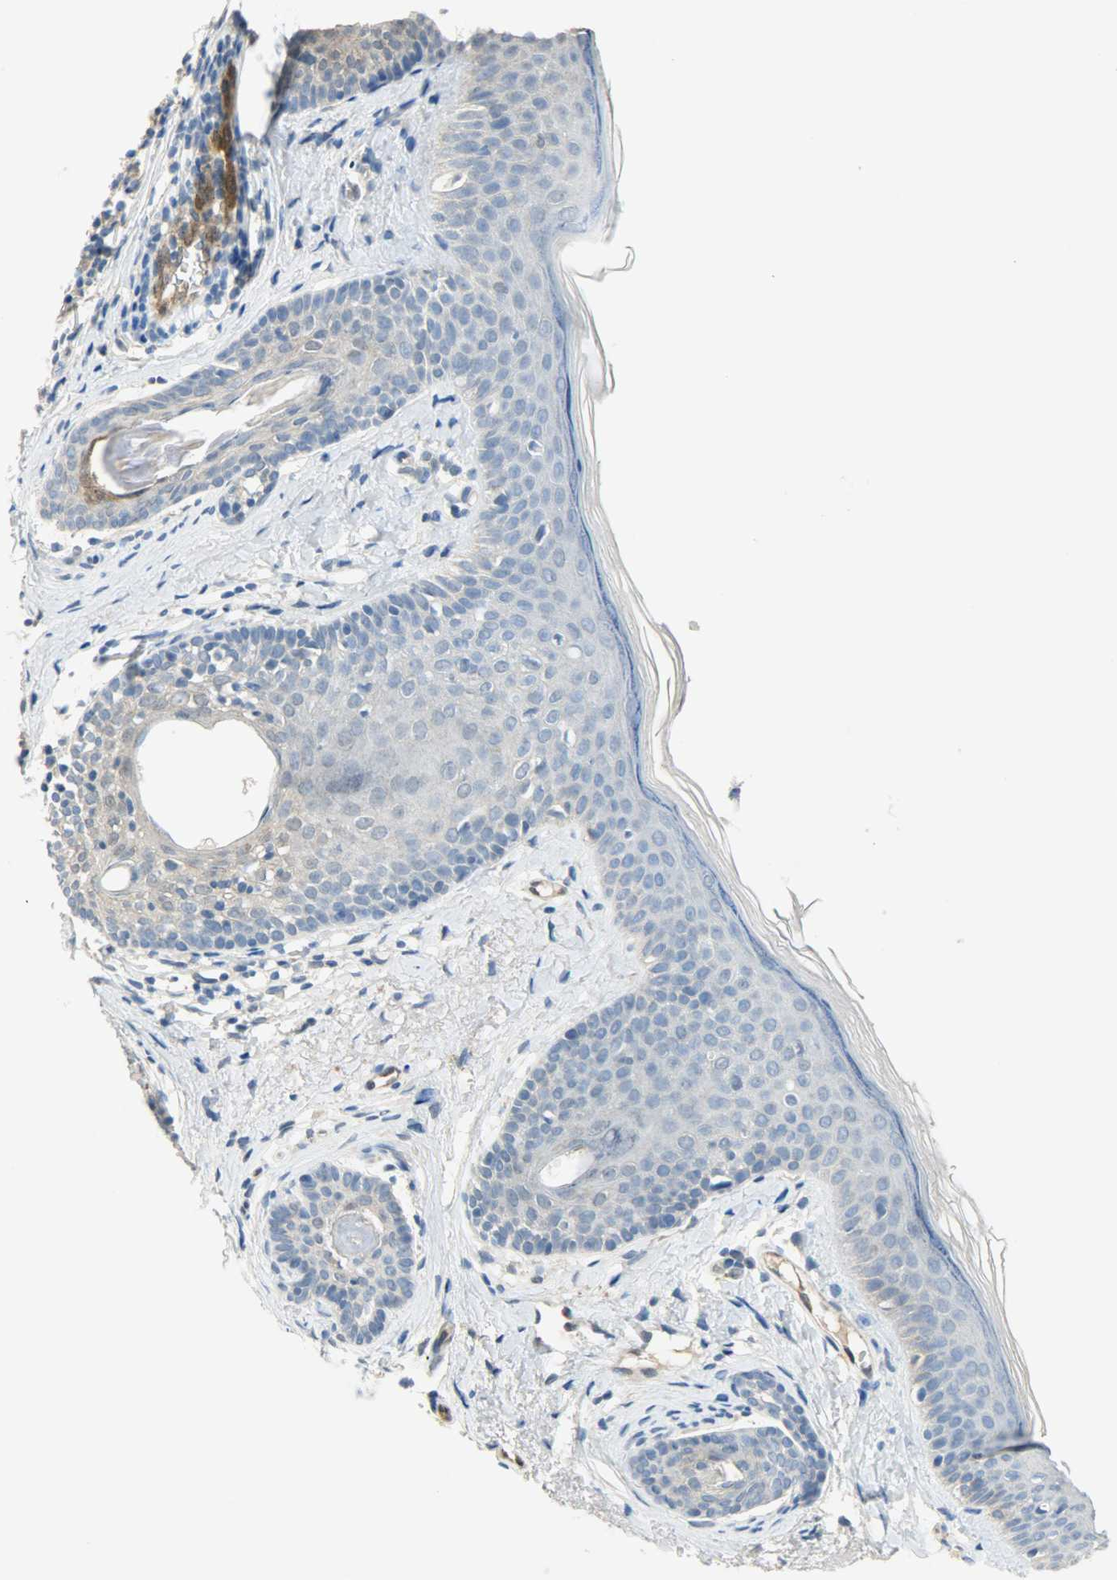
{"staining": {"intensity": "negative", "quantity": "none", "location": "none"}, "tissue": "skin cancer", "cell_type": "Tumor cells", "image_type": "cancer", "snomed": [{"axis": "morphology", "description": "Normal tissue, NOS"}, {"axis": "morphology", "description": "Basal cell carcinoma"}, {"axis": "topography", "description": "Skin"}], "caption": "This is an immunohistochemistry image of skin cancer. There is no positivity in tumor cells.", "gene": "FKBP1A", "patient": {"sex": "female", "age": 69}}